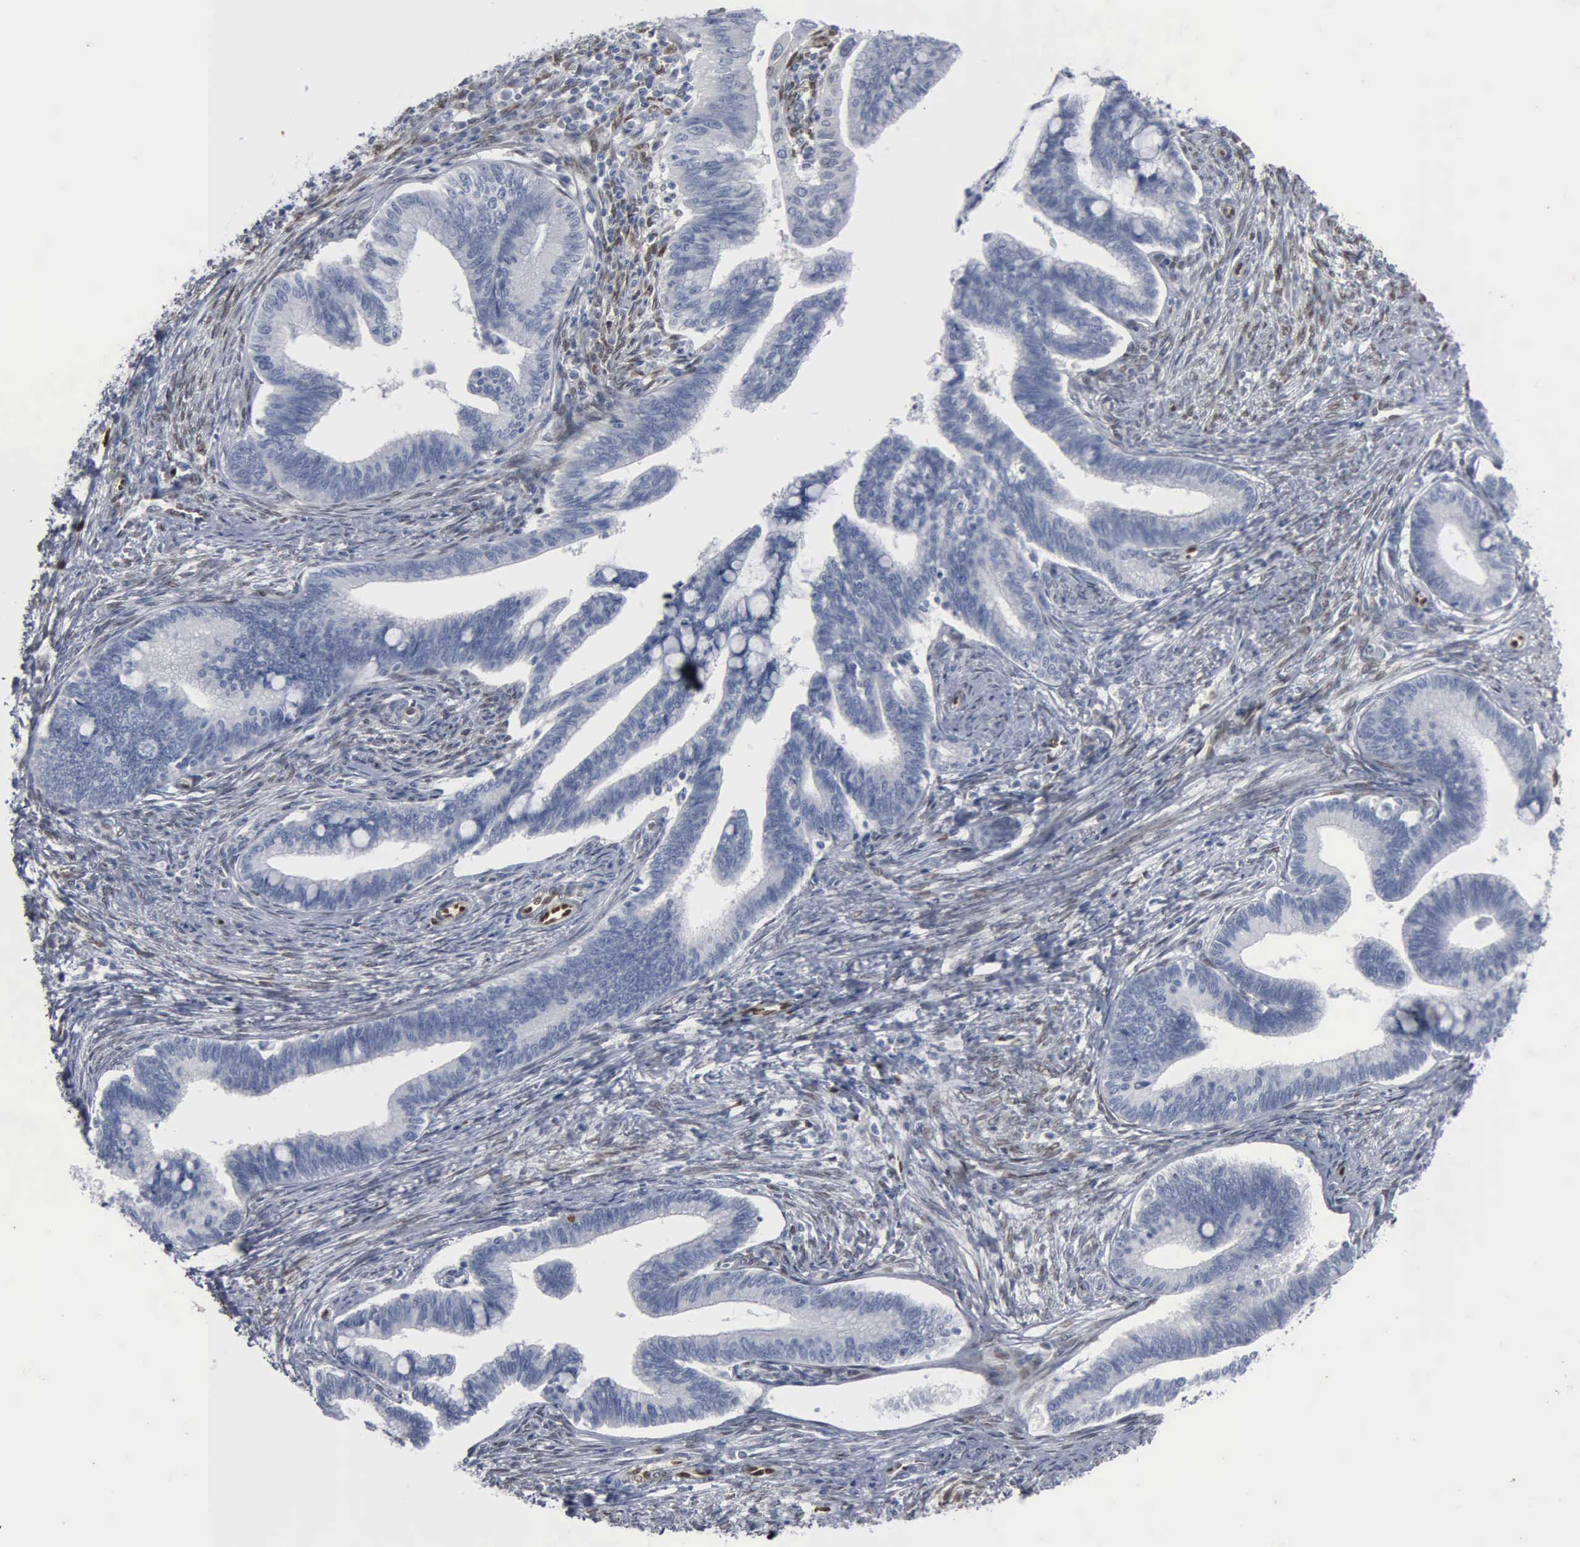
{"staining": {"intensity": "negative", "quantity": "none", "location": "none"}, "tissue": "cervical cancer", "cell_type": "Tumor cells", "image_type": "cancer", "snomed": [{"axis": "morphology", "description": "Adenocarcinoma, NOS"}, {"axis": "topography", "description": "Cervix"}], "caption": "Immunohistochemistry (IHC) of adenocarcinoma (cervical) exhibits no staining in tumor cells.", "gene": "FGF2", "patient": {"sex": "female", "age": 36}}